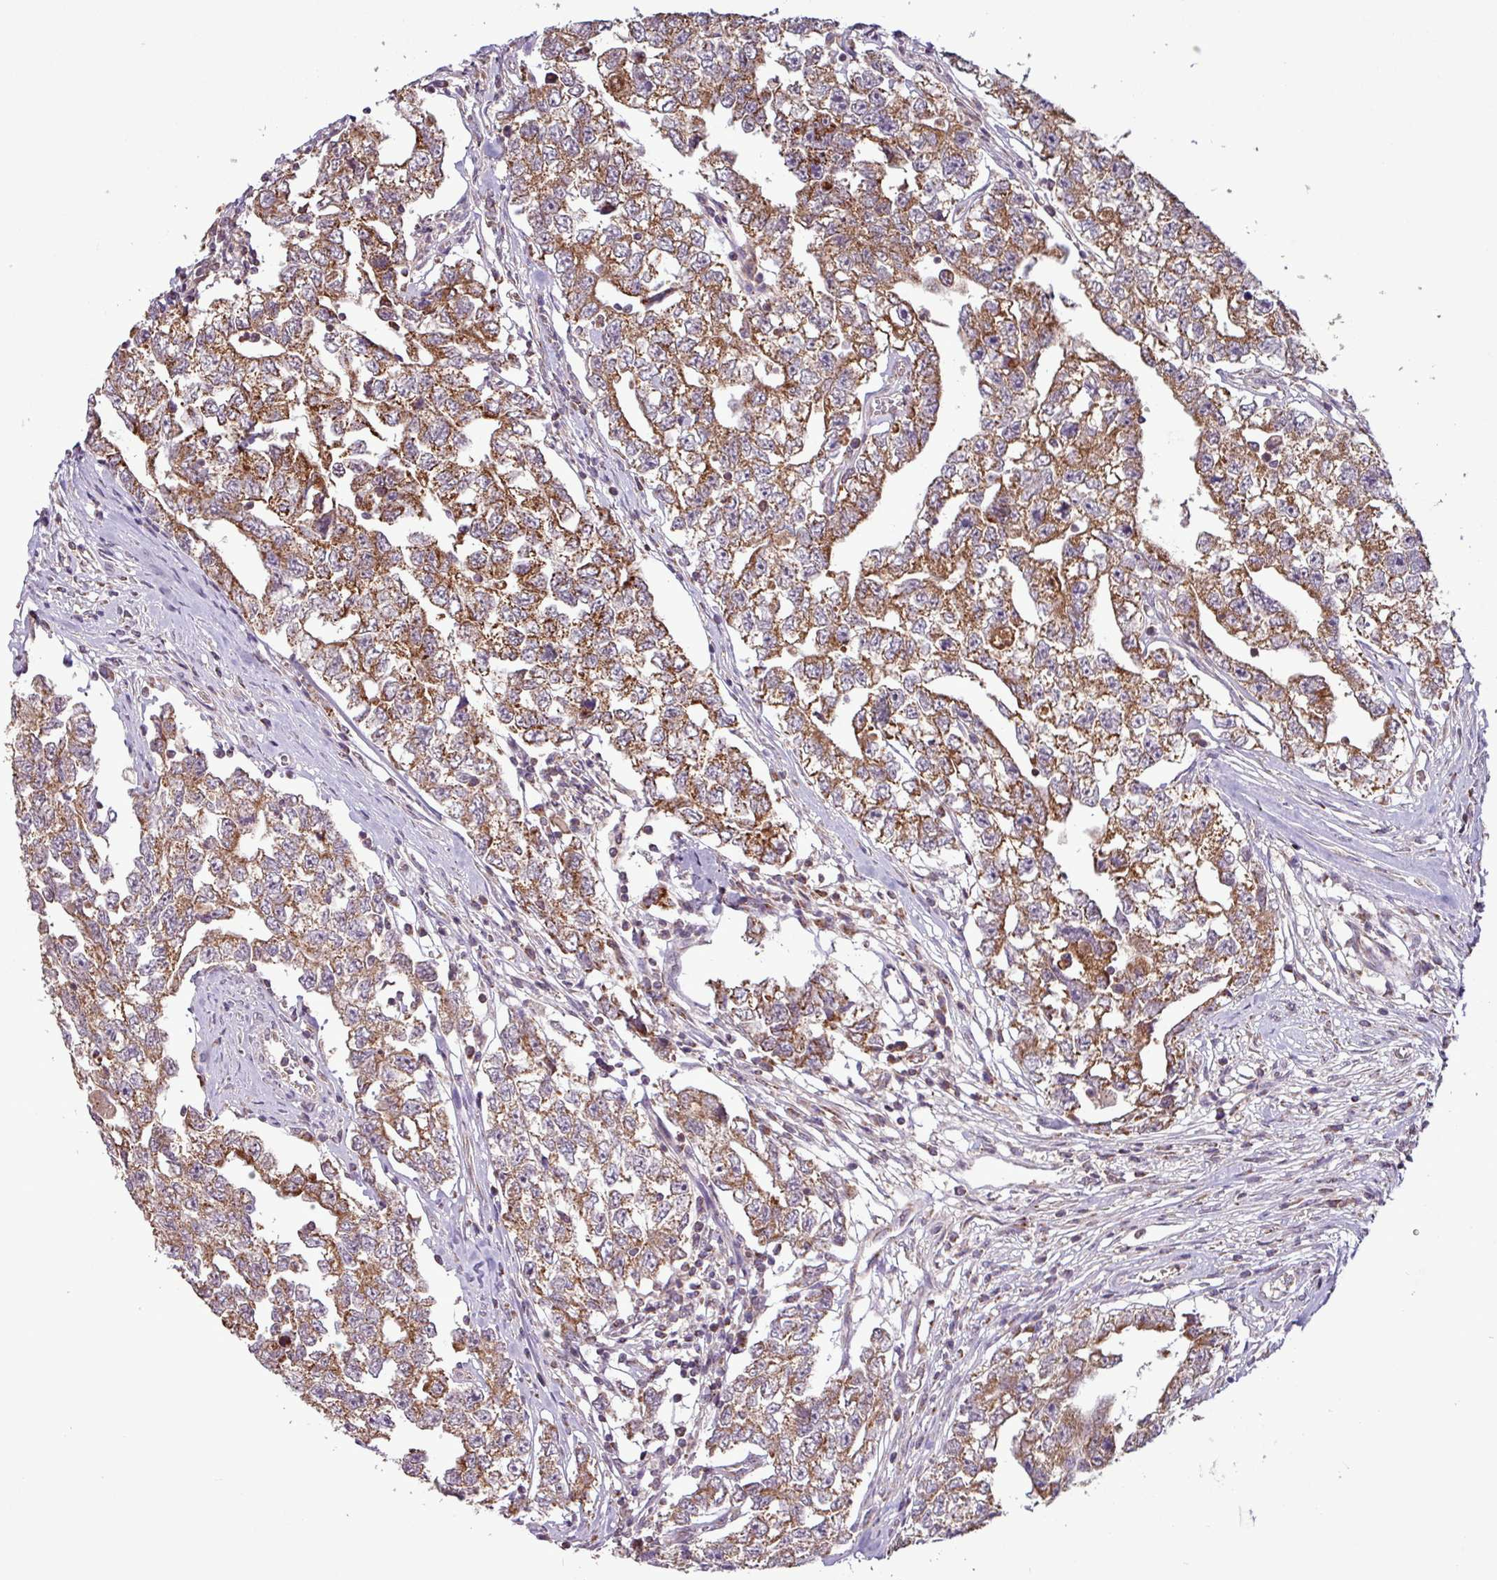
{"staining": {"intensity": "moderate", "quantity": ">75%", "location": "cytoplasmic/membranous"}, "tissue": "testis cancer", "cell_type": "Tumor cells", "image_type": "cancer", "snomed": [{"axis": "morphology", "description": "Carcinoma, Embryonal, NOS"}, {"axis": "topography", "description": "Testis"}], "caption": "Immunohistochemistry (DAB) staining of embryonal carcinoma (testis) reveals moderate cytoplasmic/membranous protein expression in approximately >75% of tumor cells. (IHC, brightfield microscopy, high magnification).", "gene": "MCTP2", "patient": {"sex": "male", "age": 22}}